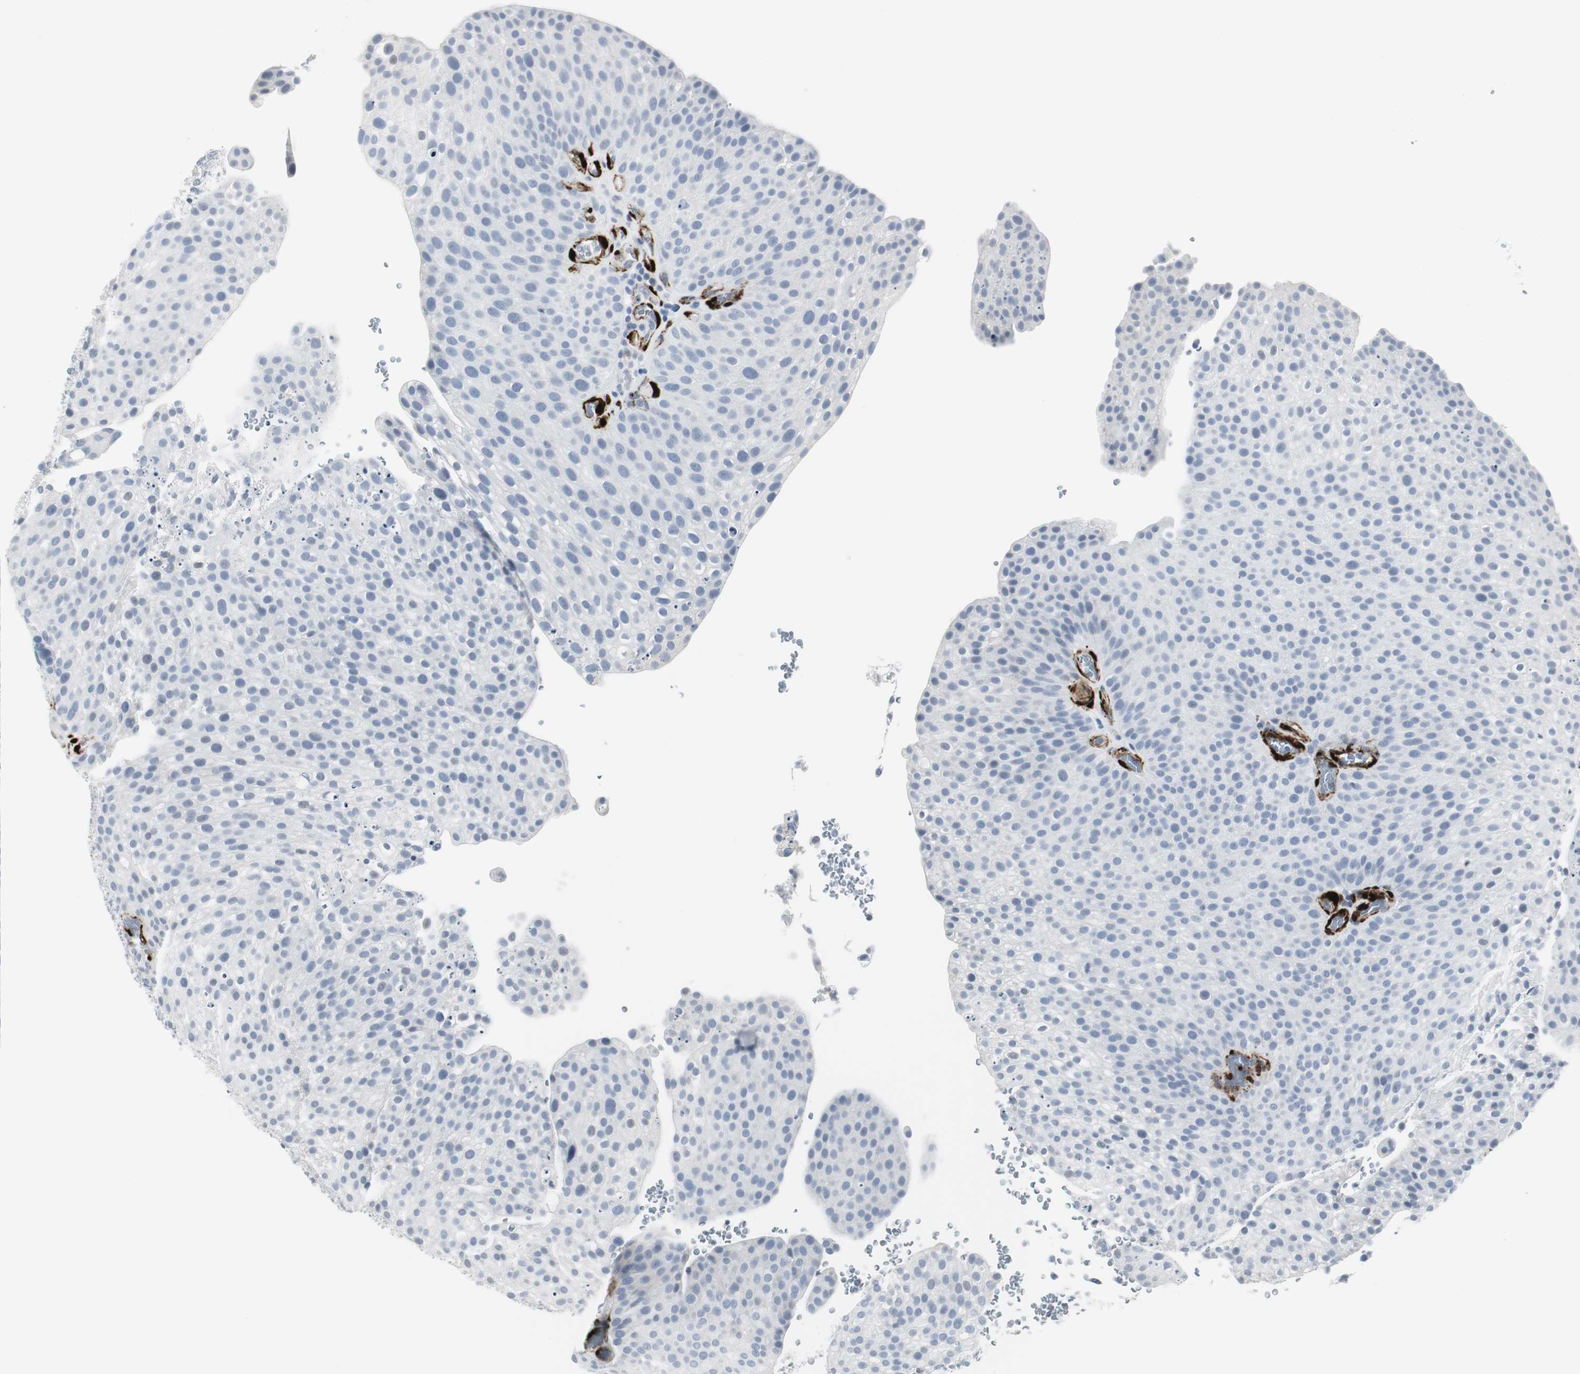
{"staining": {"intensity": "negative", "quantity": "none", "location": "none"}, "tissue": "urothelial cancer", "cell_type": "Tumor cells", "image_type": "cancer", "snomed": [{"axis": "morphology", "description": "Urothelial carcinoma, Low grade"}, {"axis": "topography", "description": "Smooth muscle"}, {"axis": "topography", "description": "Urinary bladder"}], "caption": "DAB immunohistochemical staining of human urothelial cancer exhibits no significant staining in tumor cells.", "gene": "PPP1R14A", "patient": {"sex": "male", "age": 60}}